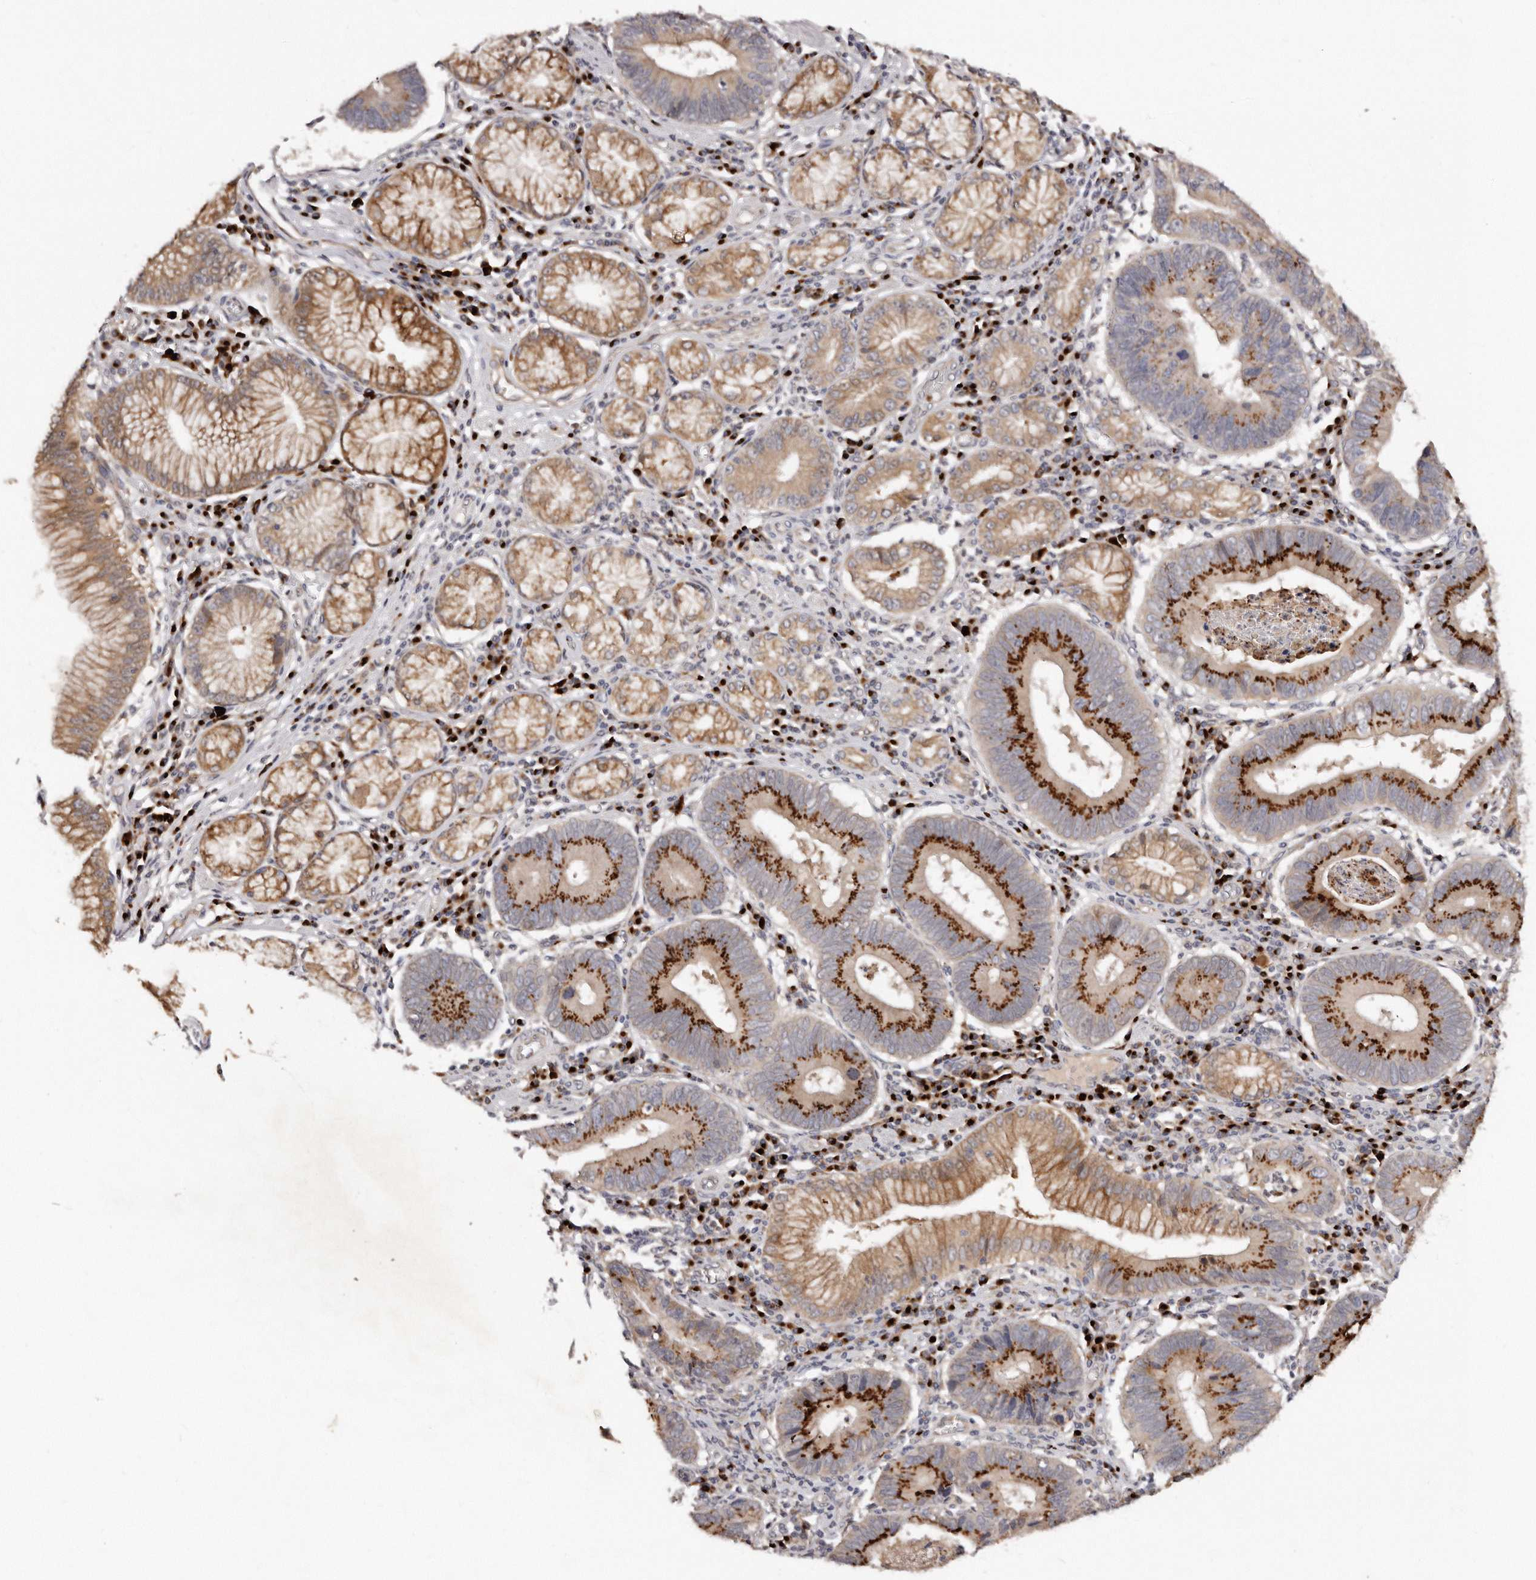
{"staining": {"intensity": "strong", "quantity": "25%-75%", "location": "cytoplasmic/membranous"}, "tissue": "stomach cancer", "cell_type": "Tumor cells", "image_type": "cancer", "snomed": [{"axis": "morphology", "description": "Adenocarcinoma, NOS"}, {"axis": "topography", "description": "Stomach"}], "caption": "Immunohistochemical staining of stomach adenocarcinoma displays high levels of strong cytoplasmic/membranous protein staining in approximately 25%-75% of tumor cells.", "gene": "DACT2", "patient": {"sex": "male", "age": 59}}